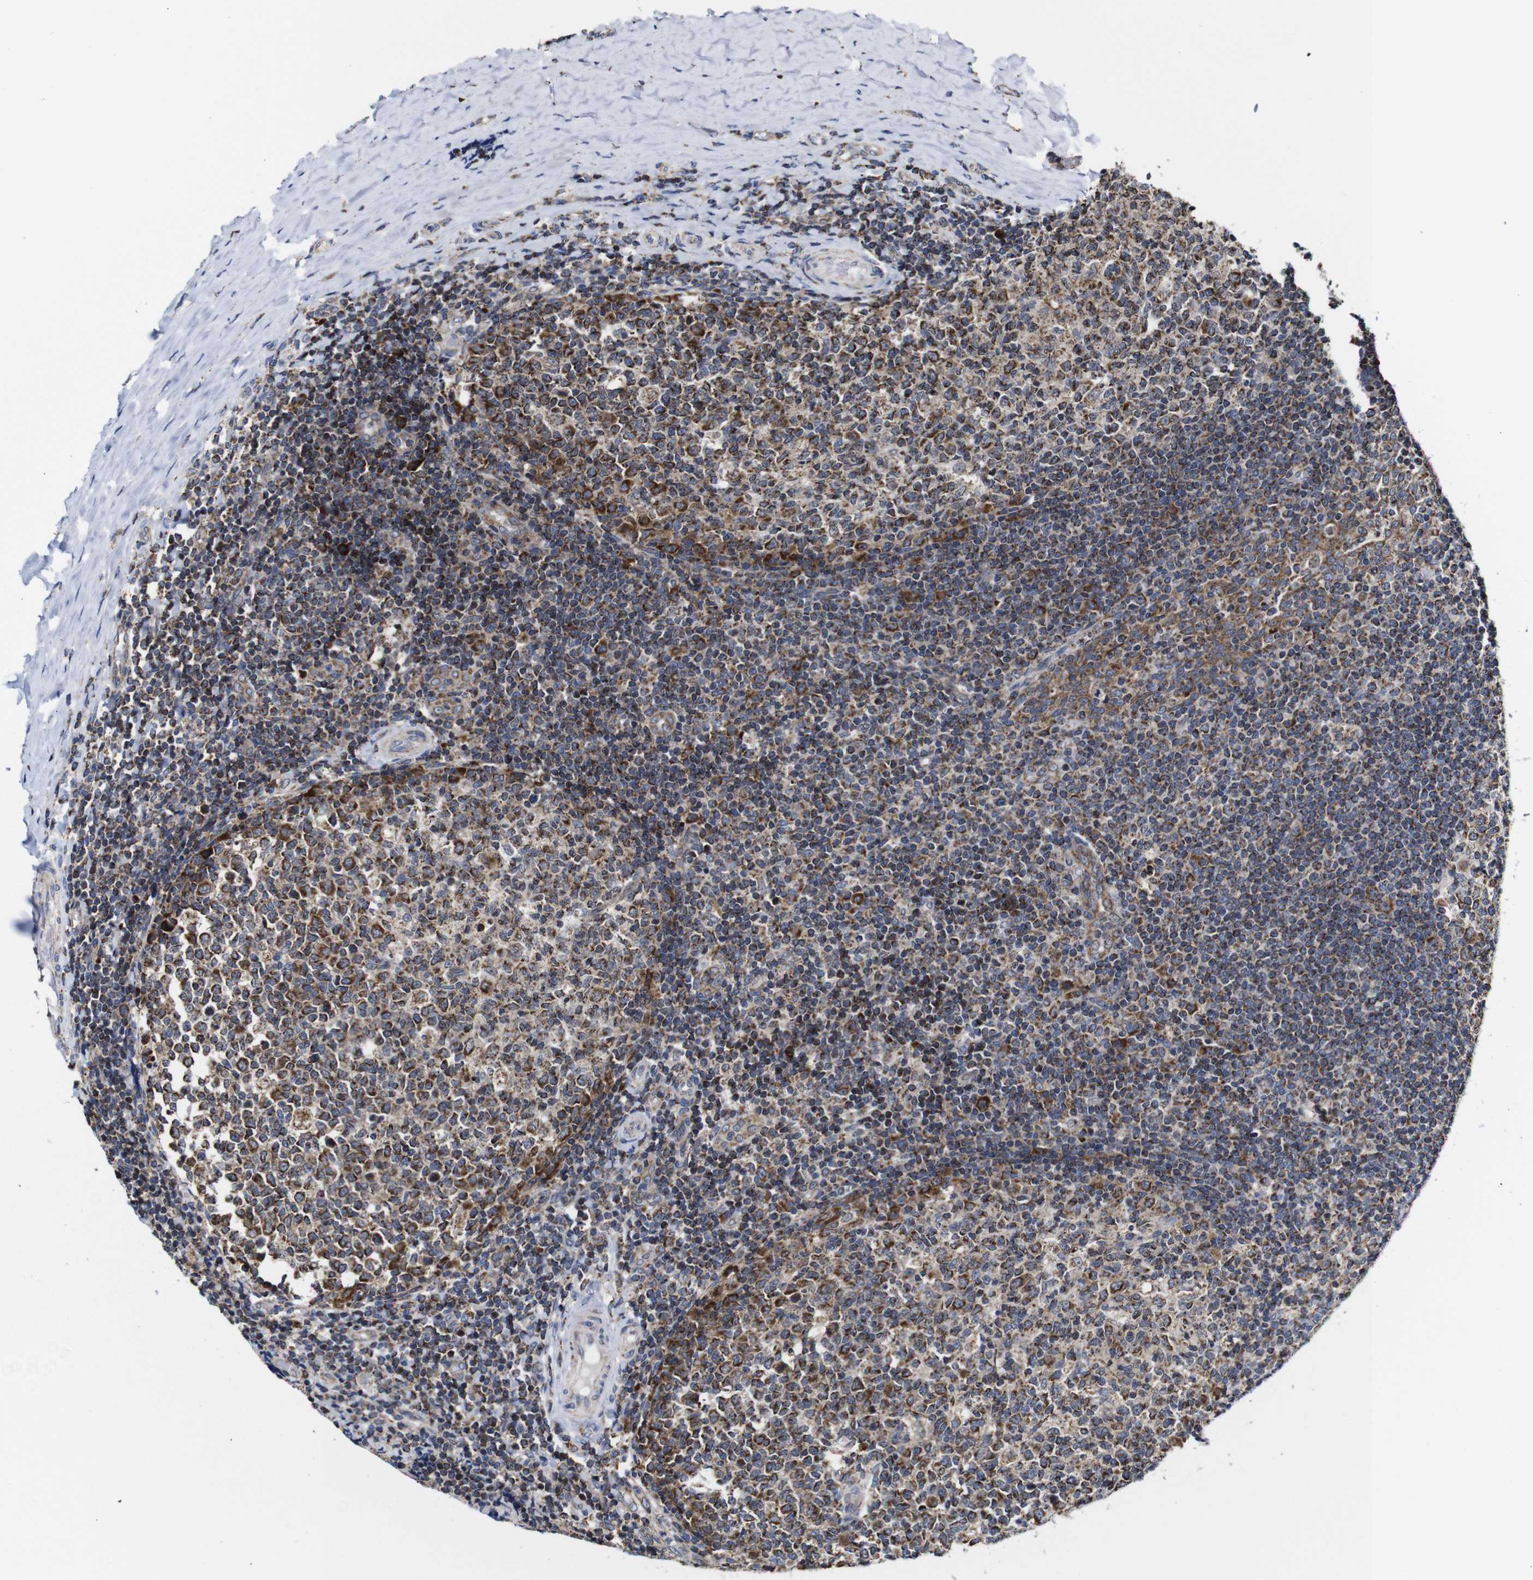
{"staining": {"intensity": "moderate", "quantity": ">75%", "location": "cytoplasmic/membranous"}, "tissue": "tonsil", "cell_type": "Germinal center cells", "image_type": "normal", "snomed": [{"axis": "morphology", "description": "Normal tissue, NOS"}, {"axis": "topography", "description": "Tonsil"}], "caption": "Benign tonsil demonstrates moderate cytoplasmic/membranous positivity in approximately >75% of germinal center cells The staining is performed using DAB (3,3'-diaminobenzidine) brown chromogen to label protein expression. The nuclei are counter-stained blue using hematoxylin..", "gene": "C17orf80", "patient": {"sex": "female", "age": 19}}